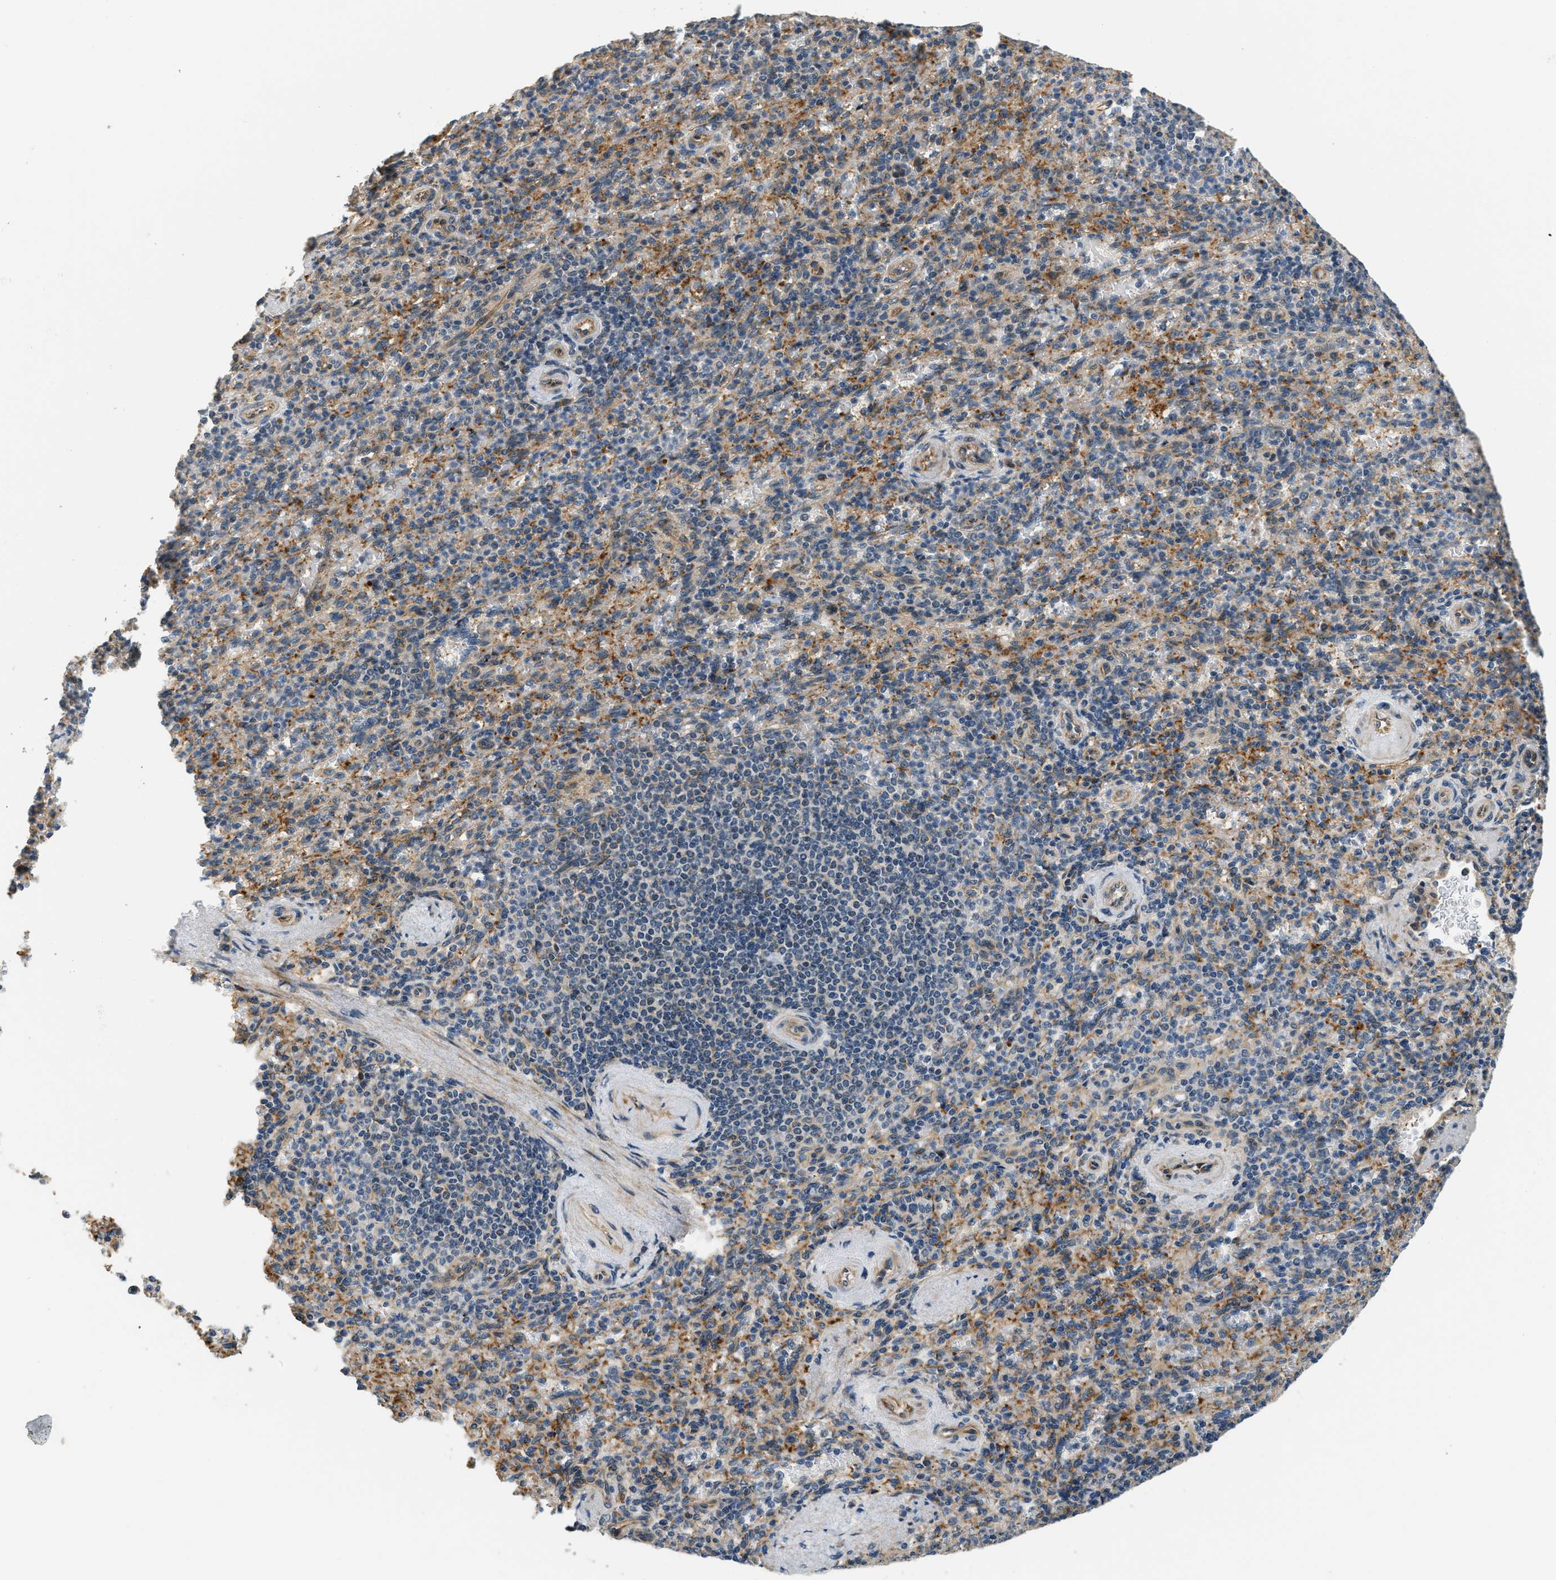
{"staining": {"intensity": "moderate", "quantity": "25%-75%", "location": "cytoplasmic/membranous"}, "tissue": "spleen", "cell_type": "Cells in red pulp", "image_type": "normal", "snomed": [{"axis": "morphology", "description": "Normal tissue, NOS"}, {"axis": "topography", "description": "Spleen"}], "caption": "Protein staining by IHC shows moderate cytoplasmic/membranous positivity in about 25%-75% of cells in red pulp in normal spleen.", "gene": "ALOX12", "patient": {"sex": "female", "age": 74}}